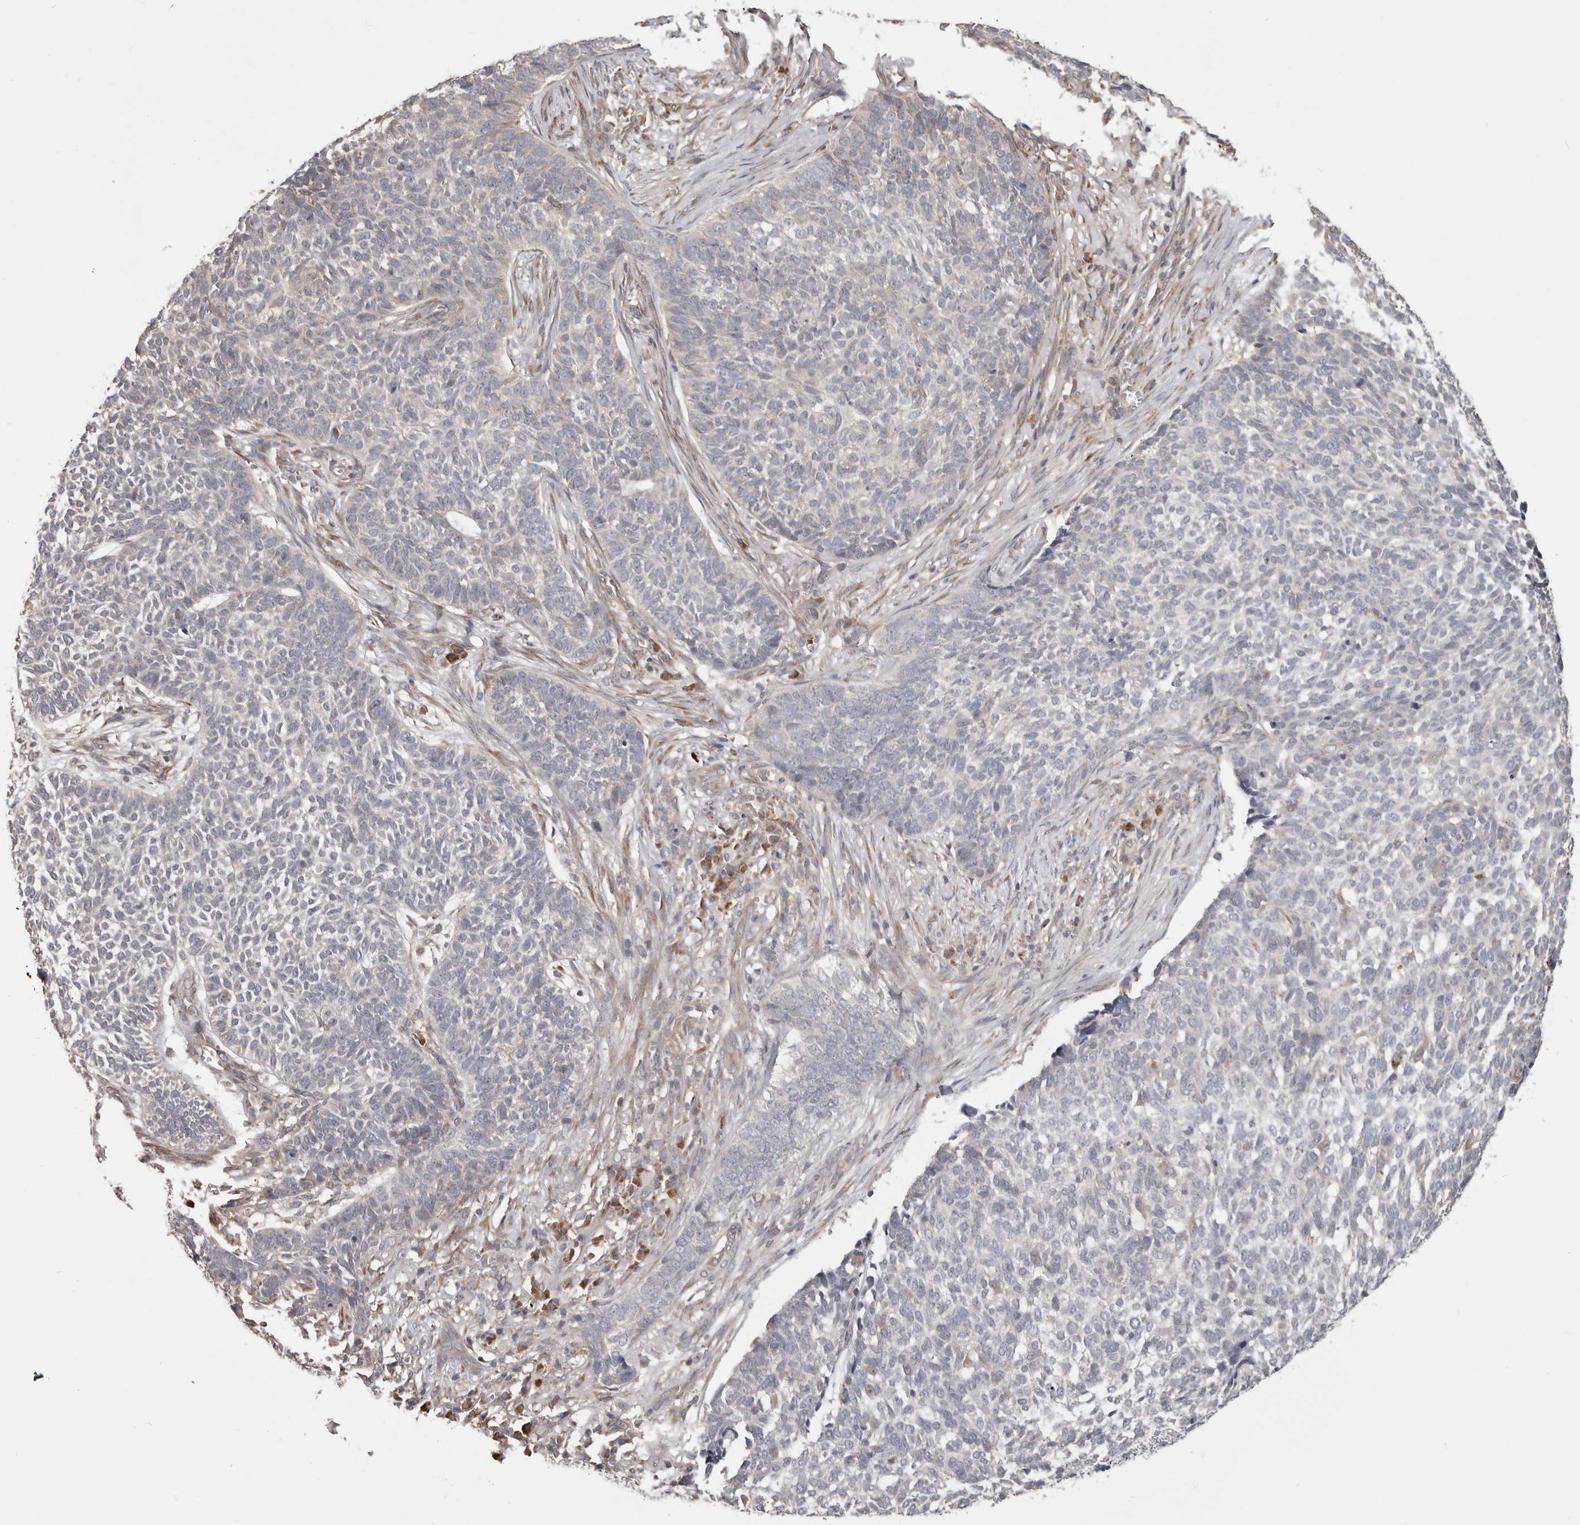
{"staining": {"intensity": "negative", "quantity": "none", "location": "none"}, "tissue": "skin cancer", "cell_type": "Tumor cells", "image_type": "cancer", "snomed": [{"axis": "morphology", "description": "Basal cell carcinoma"}, {"axis": "topography", "description": "Skin"}], "caption": "Protein analysis of skin cancer exhibits no significant expression in tumor cells.", "gene": "LRP6", "patient": {"sex": "male", "age": 85}}